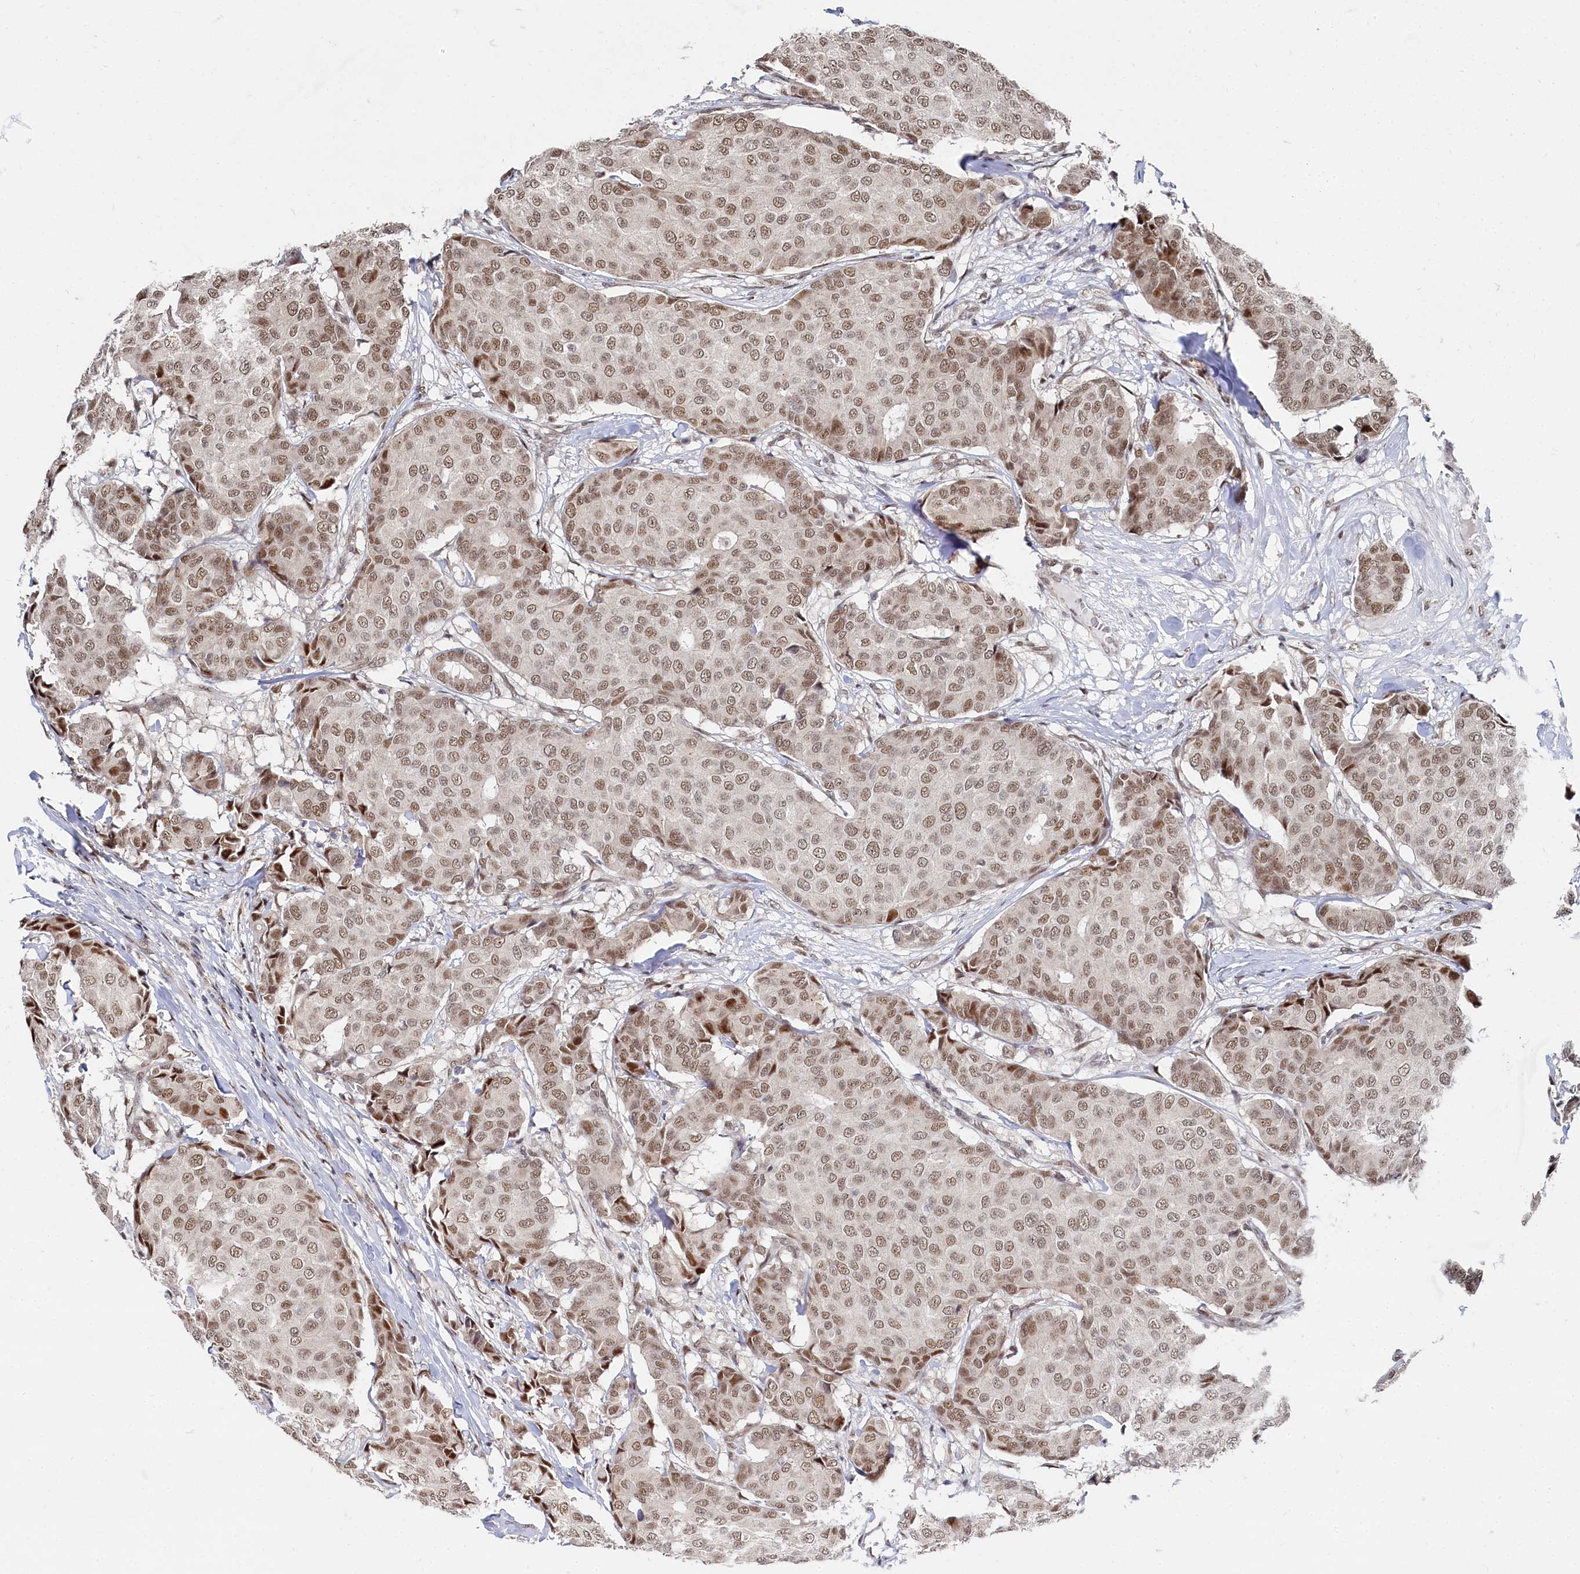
{"staining": {"intensity": "moderate", "quantity": ">75%", "location": "nuclear"}, "tissue": "breast cancer", "cell_type": "Tumor cells", "image_type": "cancer", "snomed": [{"axis": "morphology", "description": "Duct carcinoma"}, {"axis": "topography", "description": "Breast"}], "caption": "This is an image of IHC staining of invasive ductal carcinoma (breast), which shows moderate expression in the nuclear of tumor cells.", "gene": "BUB3", "patient": {"sex": "female", "age": 75}}